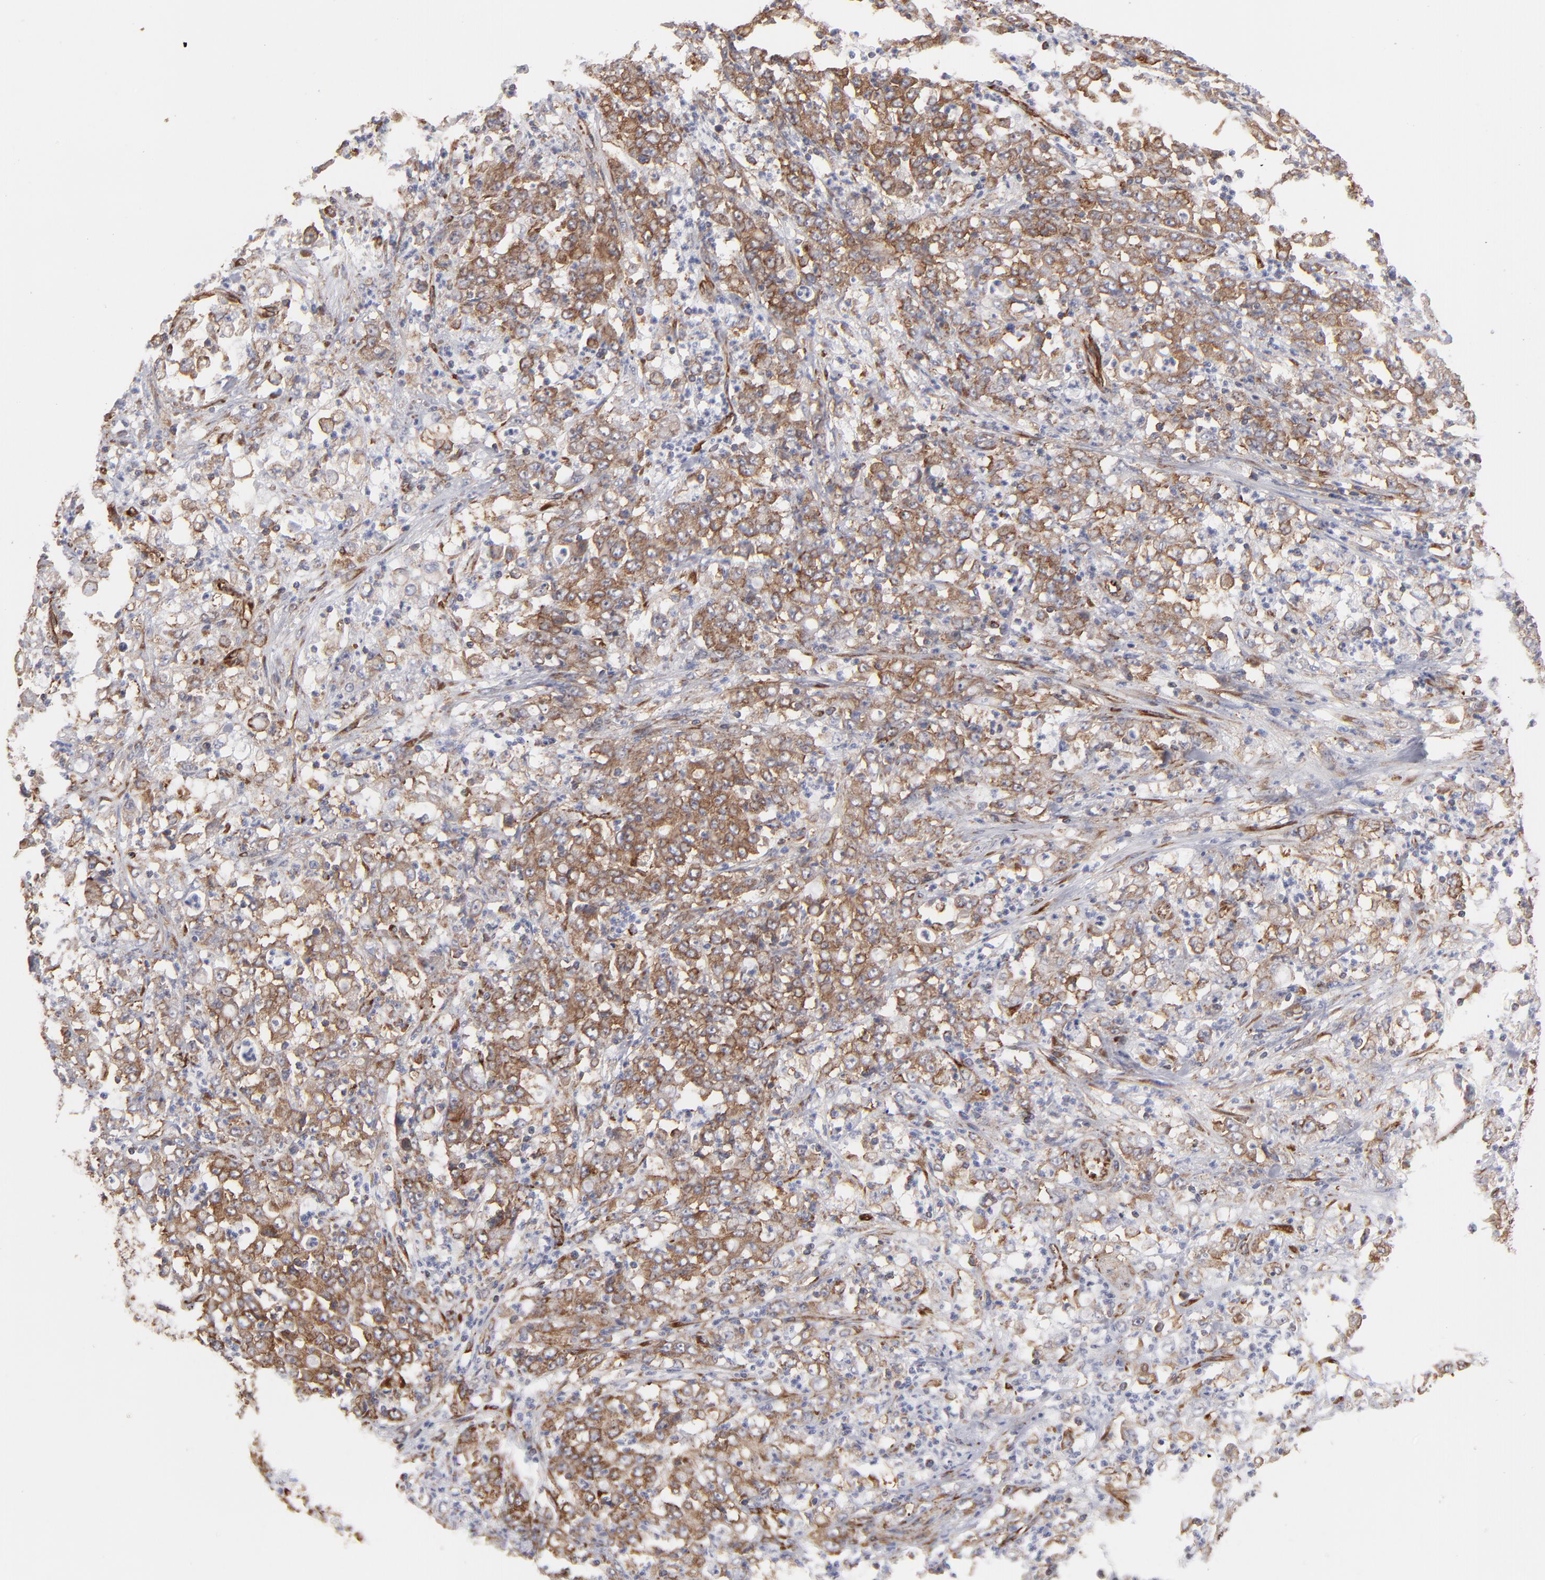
{"staining": {"intensity": "moderate", "quantity": ">75%", "location": "cytoplasmic/membranous"}, "tissue": "stomach cancer", "cell_type": "Tumor cells", "image_type": "cancer", "snomed": [{"axis": "morphology", "description": "Adenocarcinoma, NOS"}, {"axis": "topography", "description": "Stomach, lower"}], "caption": "Adenocarcinoma (stomach) was stained to show a protein in brown. There is medium levels of moderate cytoplasmic/membranous staining in approximately >75% of tumor cells. (IHC, brightfield microscopy, high magnification).", "gene": "KTN1", "patient": {"sex": "female", "age": 71}}